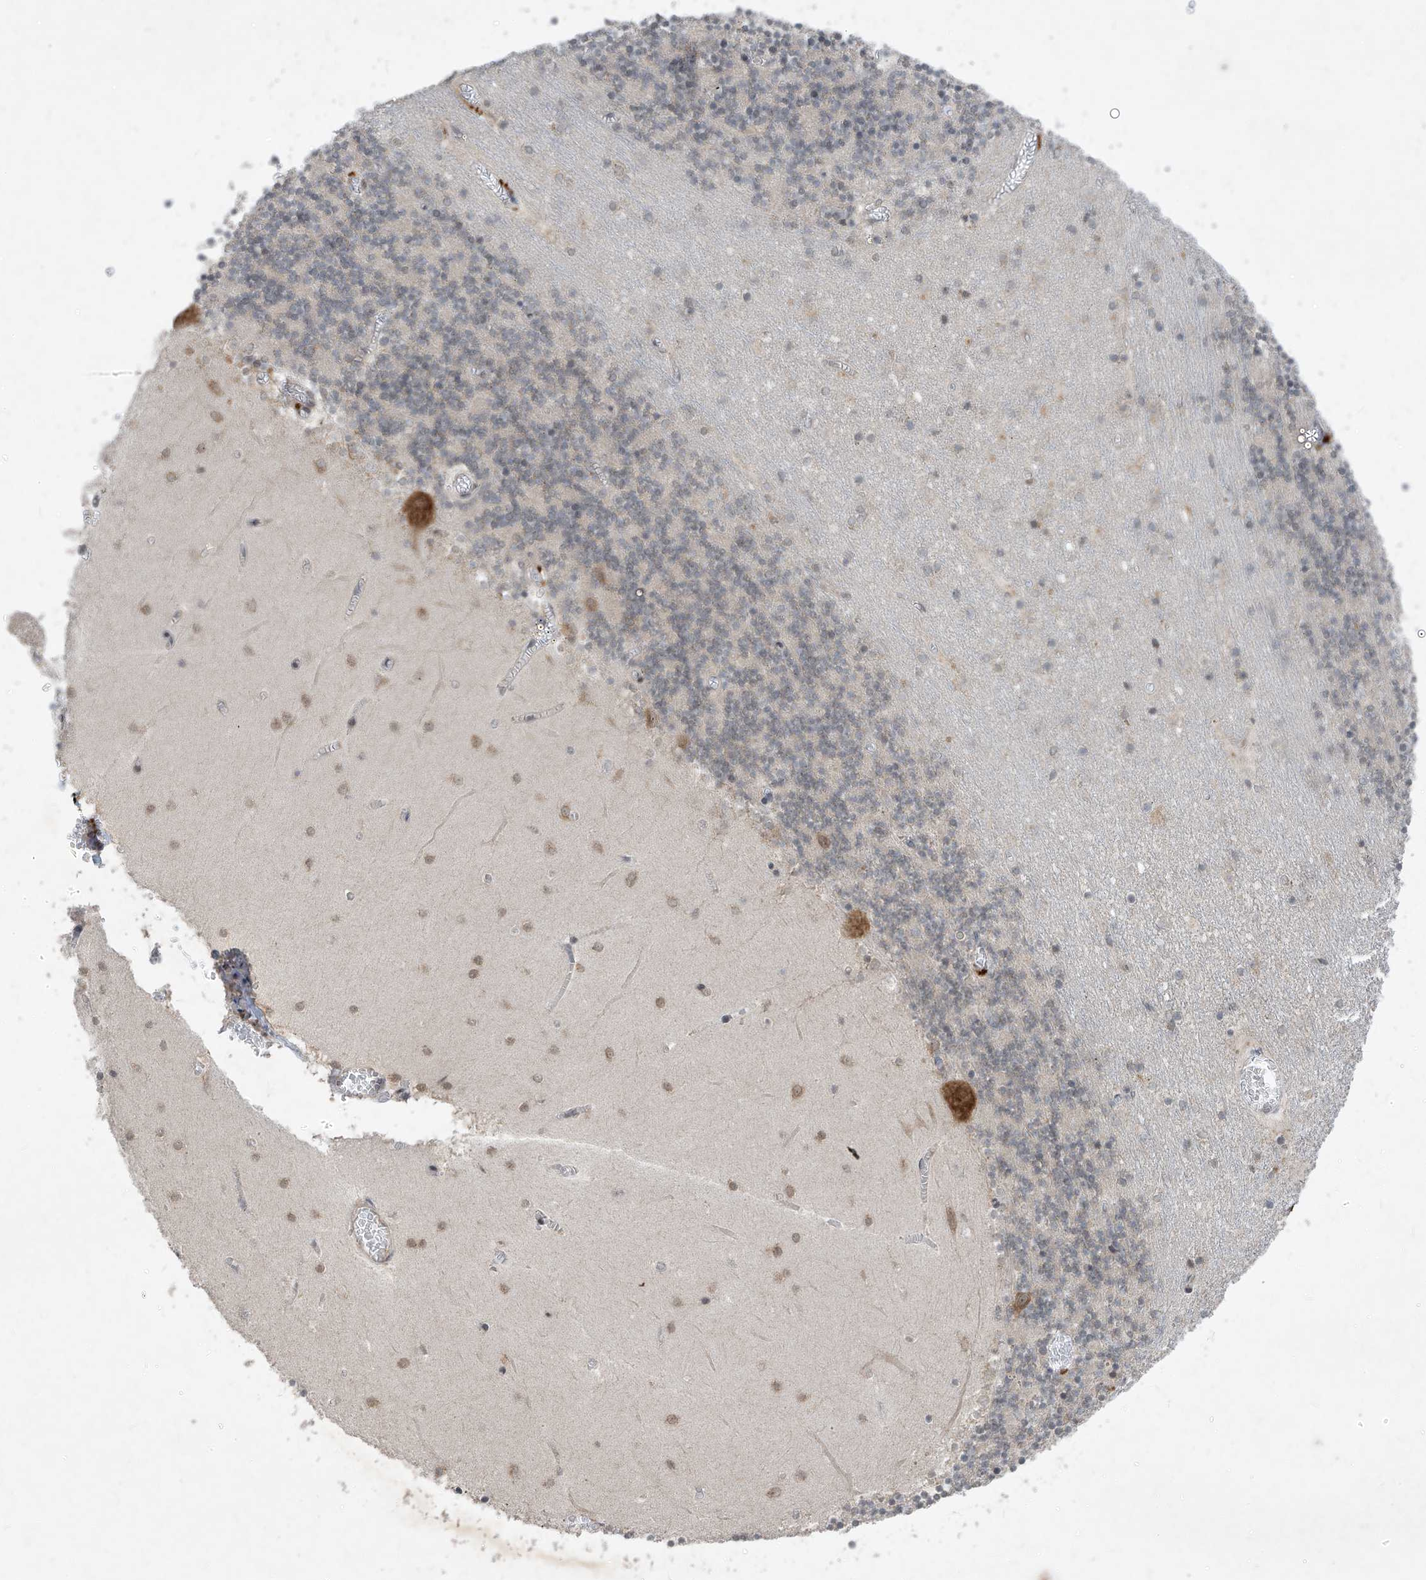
{"staining": {"intensity": "negative", "quantity": "none", "location": "none"}, "tissue": "cerebellum", "cell_type": "Cells in granular layer", "image_type": "normal", "snomed": [{"axis": "morphology", "description": "Normal tissue, NOS"}, {"axis": "topography", "description": "Cerebellum"}], "caption": "Histopathology image shows no protein expression in cells in granular layer of normal cerebellum.", "gene": "RPL34", "patient": {"sex": "female", "age": 28}}